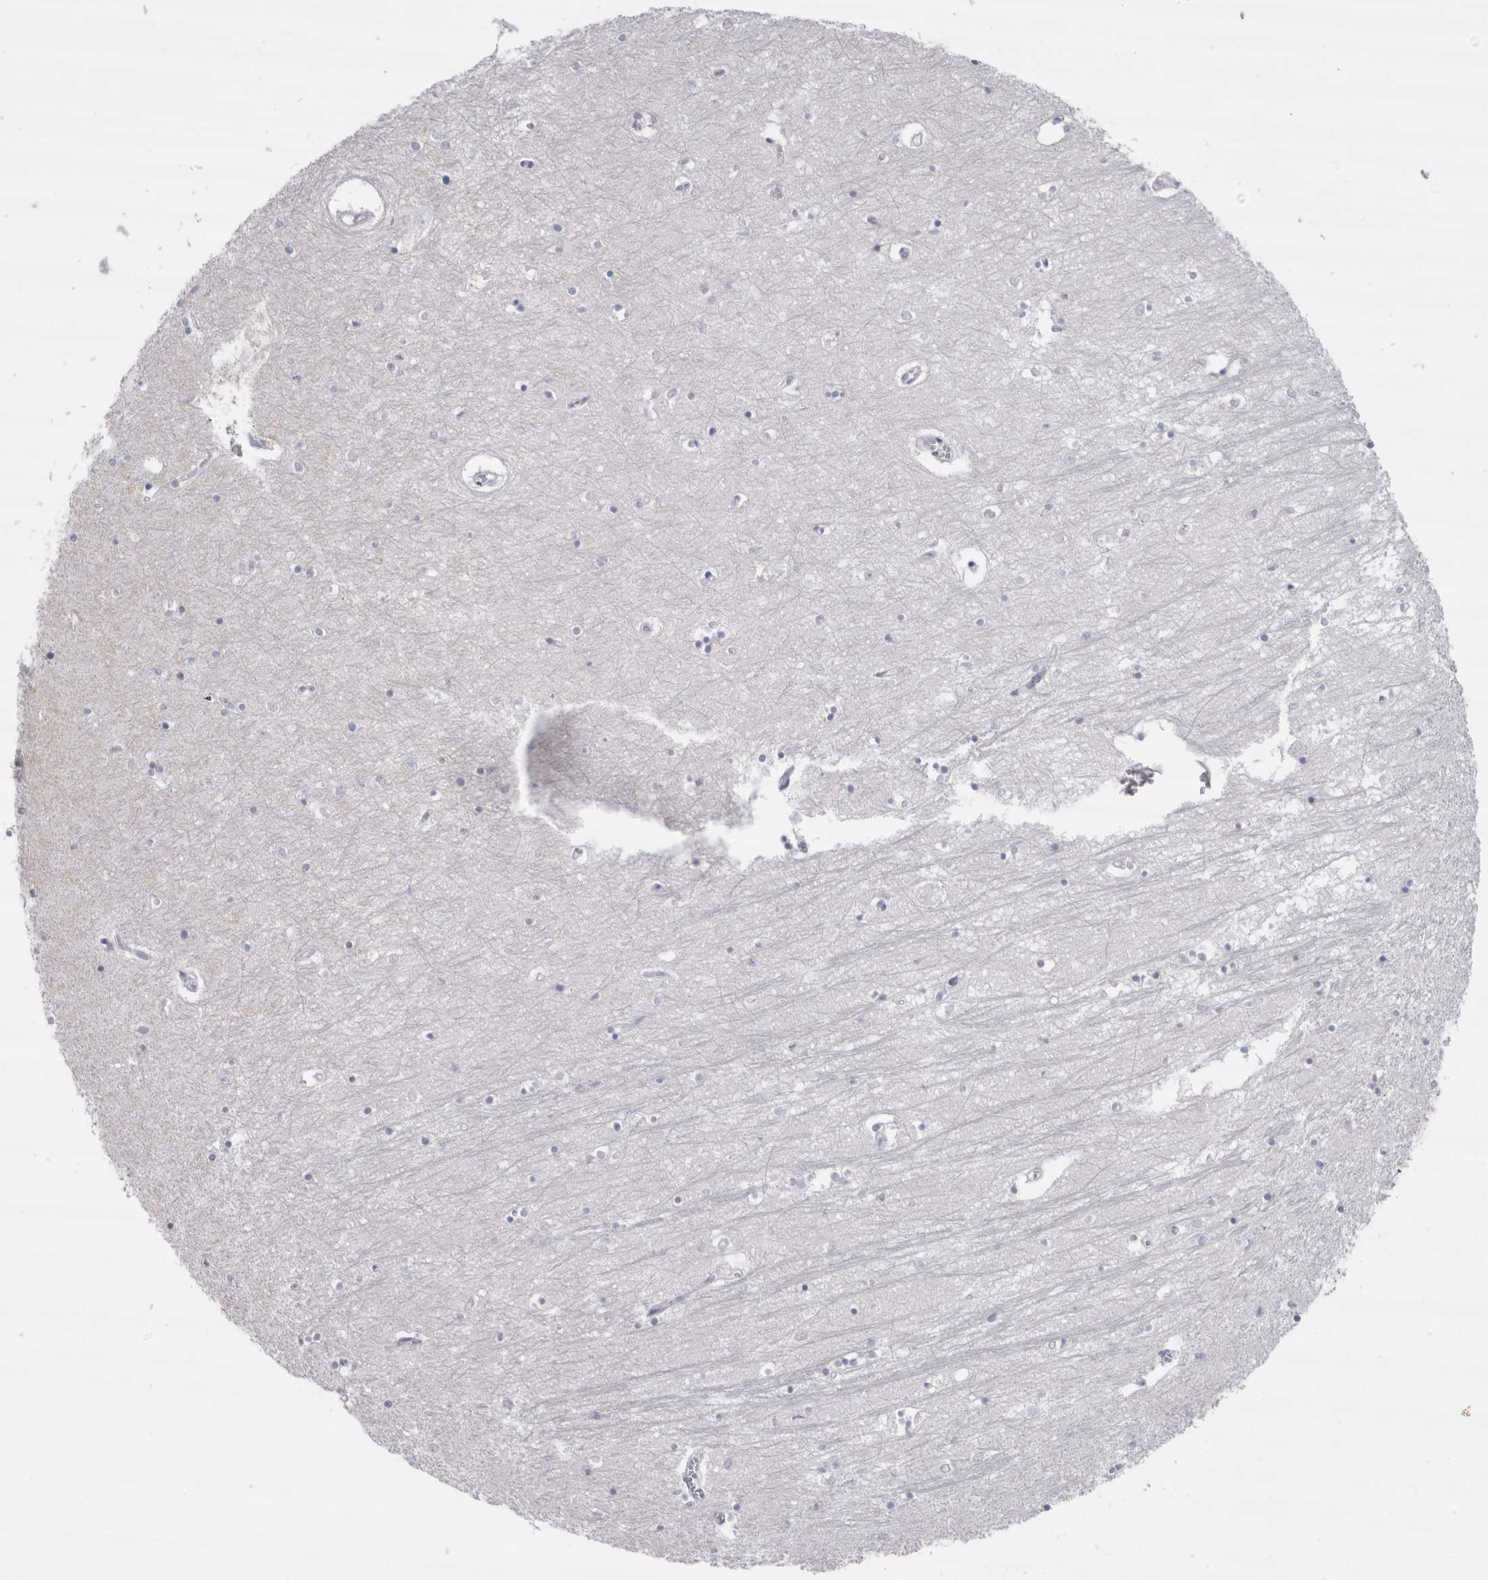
{"staining": {"intensity": "negative", "quantity": "none", "location": "none"}, "tissue": "hippocampus", "cell_type": "Glial cells", "image_type": "normal", "snomed": [{"axis": "morphology", "description": "Normal tissue, NOS"}, {"axis": "topography", "description": "Hippocampus"}], "caption": "High power microscopy histopathology image of an immunohistochemistry image of normal hippocampus, revealing no significant staining in glial cells.", "gene": "CDH17", "patient": {"sex": "male", "age": 70}}